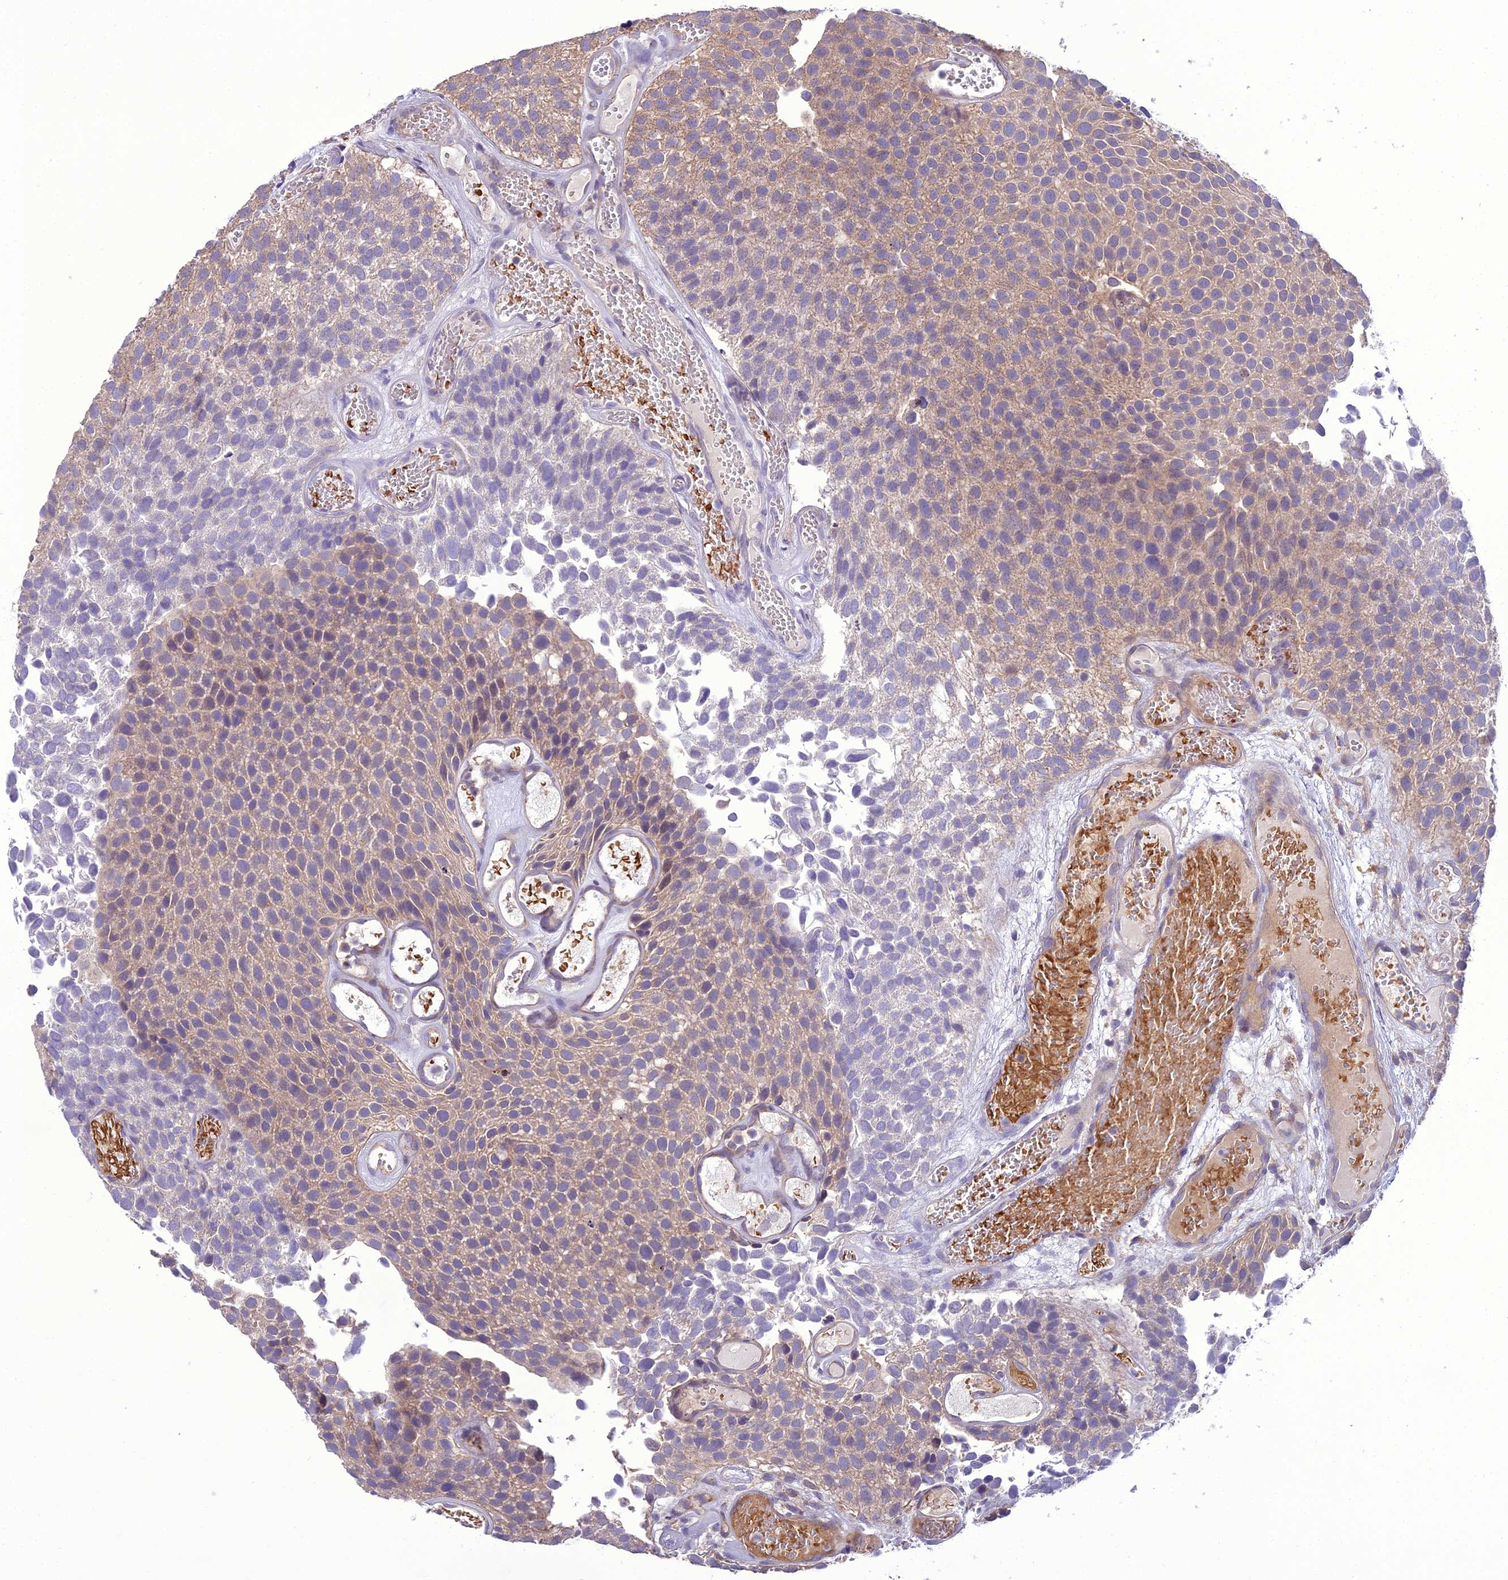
{"staining": {"intensity": "weak", "quantity": ">75%", "location": "cytoplasmic/membranous"}, "tissue": "urothelial cancer", "cell_type": "Tumor cells", "image_type": "cancer", "snomed": [{"axis": "morphology", "description": "Urothelial carcinoma, Low grade"}, {"axis": "topography", "description": "Urinary bladder"}], "caption": "Low-grade urothelial carcinoma tissue displays weak cytoplasmic/membranous positivity in approximately >75% of tumor cells", "gene": "TBC1D24", "patient": {"sex": "male", "age": 89}}